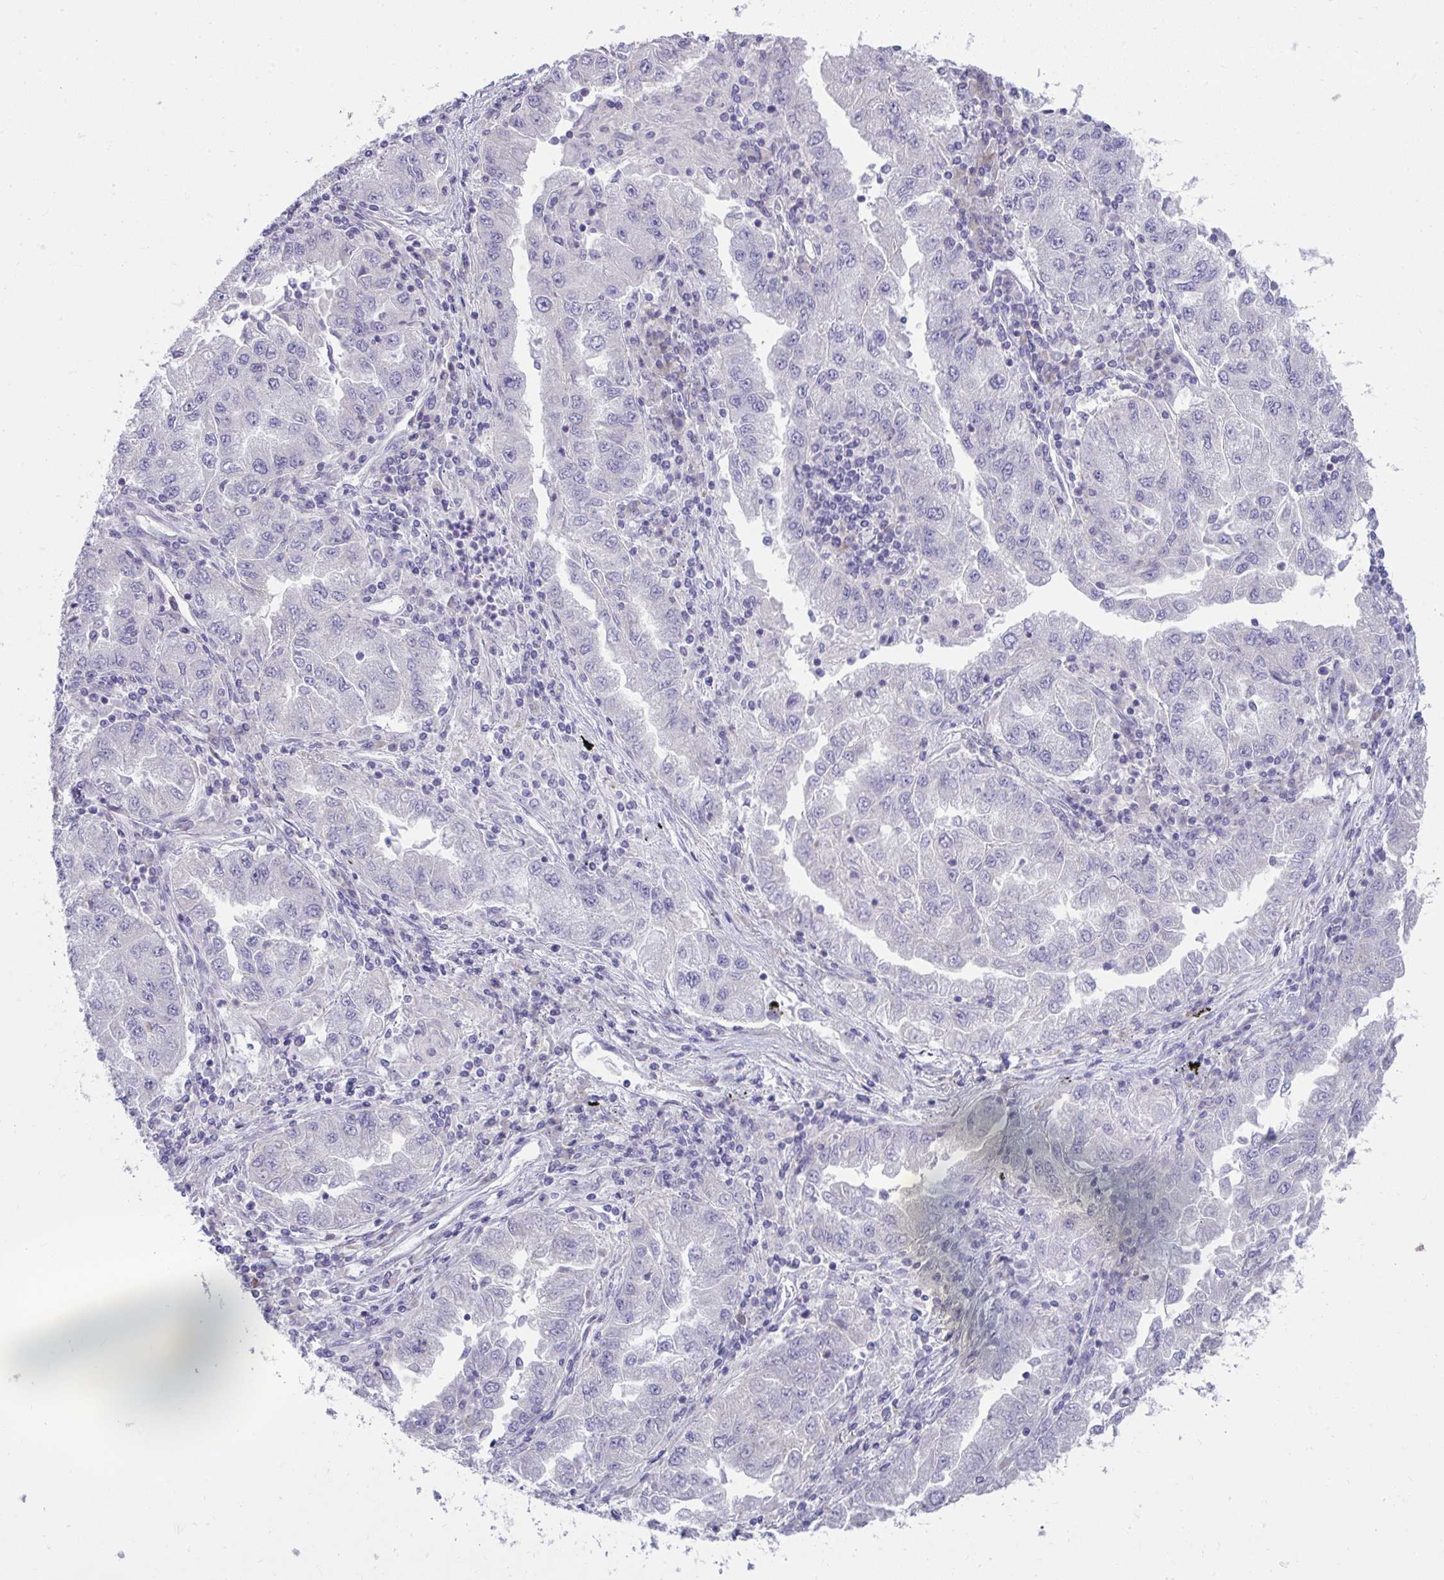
{"staining": {"intensity": "negative", "quantity": "none", "location": "none"}, "tissue": "lung cancer", "cell_type": "Tumor cells", "image_type": "cancer", "snomed": [{"axis": "morphology", "description": "Adenocarcinoma, NOS"}, {"axis": "morphology", "description": "Adenocarcinoma primary or metastatic"}, {"axis": "topography", "description": "Lung"}], "caption": "This is an immunohistochemistry (IHC) histopathology image of lung cancer (adenocarcinoma primary or metastatic). There is no expression in tumor cells.", "gene": "PIGZ", "patient": {"sex": "male", "age": 74}}